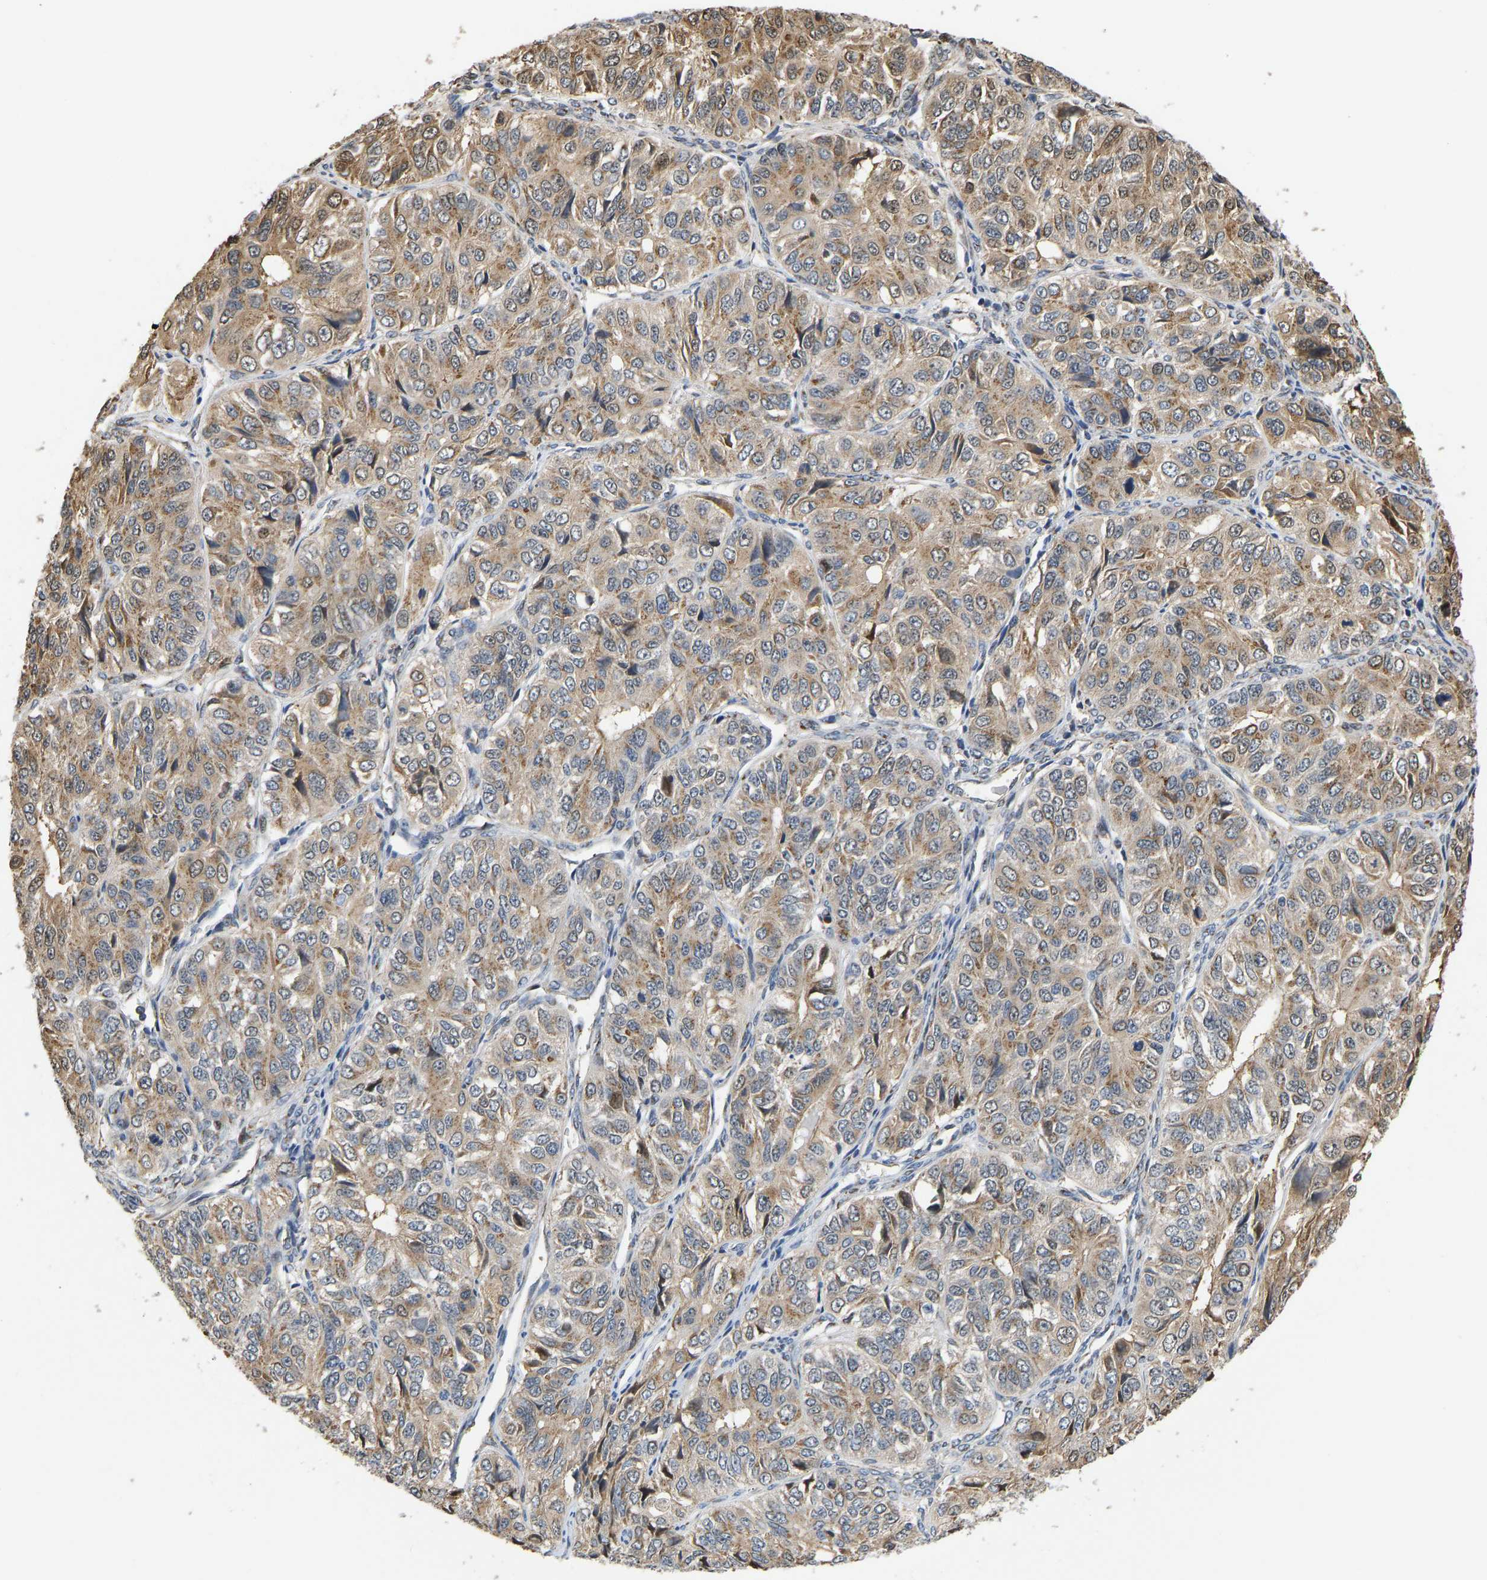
{"staining": {"intensity": "moderate", "quantity": ">75%", "location": "cytoplasmic/membranous"}, "tissue": "ovarian cancer", "cell_type": "Tumor cells", "image_type": "cancer", "snomed": [{"axis": "morphology", "description": "Carcinoma, endometroid"}, {"axis": "topography", "description": "Ovary"}], "caption": "Protein staining of ovarian cancer (endometroid carcinoma) tissue reveals moderate cytoplasmic/membranous staining in about >75% of tumor cells. The protein is stained brown, and the nuclei are stained in blue (DAB (3,3'-diaminobenzidine) IHC with brightfield microscopy, high magnification).", "gene": "YIPF4", "patient": {"sex": "female", "age": 51}}